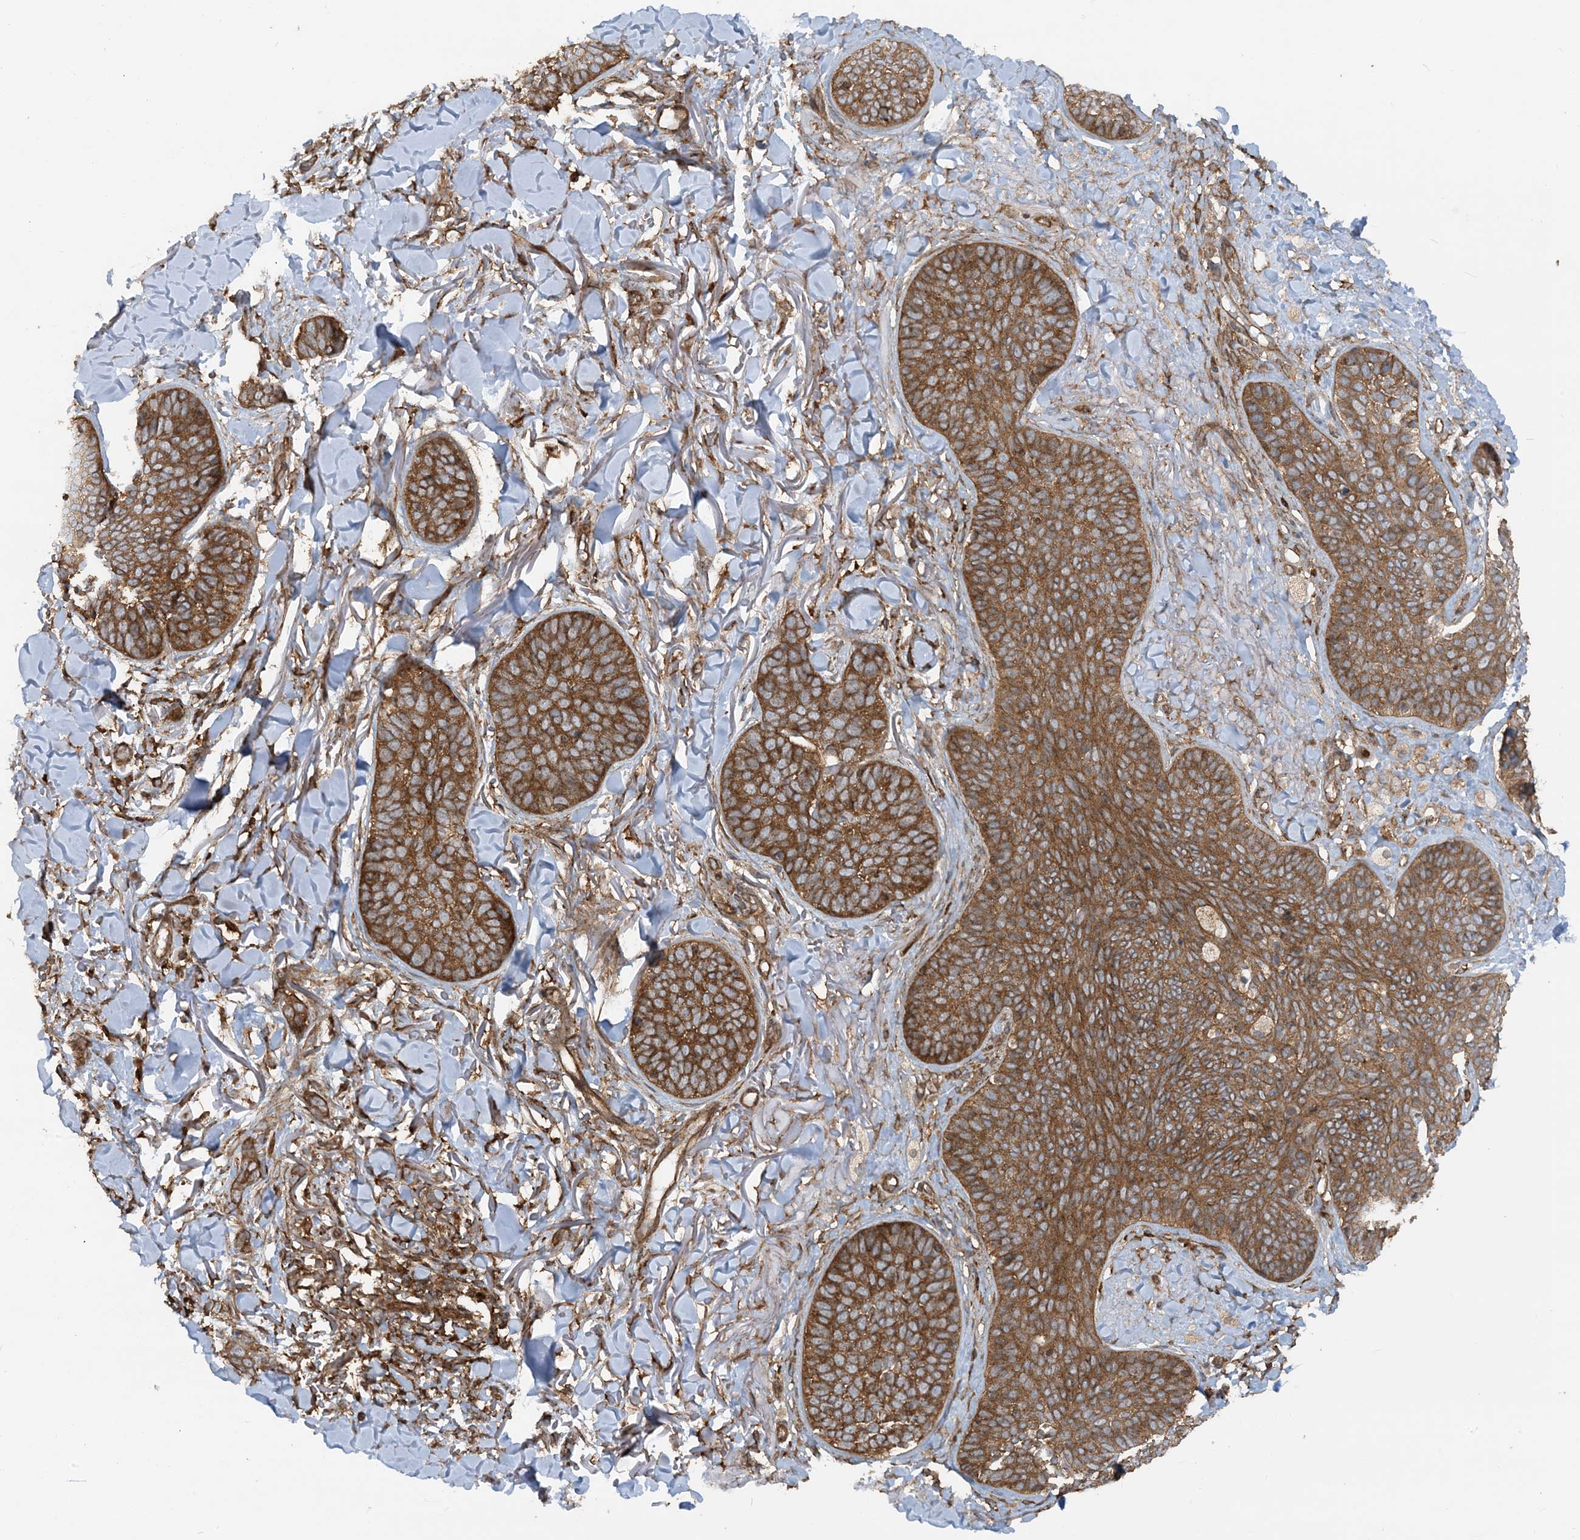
{"staining": {"intensity": "strong", "quantity": ">75%", "location": "cytoplasmic/membranous"}, "tissue": "skin cancer", "cell_type": "Tumor cells", "image_type": "cancer", "snomed": [{"axis": "morphology", "description": "Basal cell carcinoma"}, {"axis": "topography", "description": "Skin"}], "caption": "Immunohistochemistry micrograph of neoplastic tissue: human skin cancer stained using immunohistochemistry (IHC) exhibits high levels of strong protein expression localized specifically in the cytoplasmic/membranous of tumor cells, appearing as a cytoplasmic/membranous brown color.", "gene": "STAM2", "patient": {"sex": "male", "age": 85}}